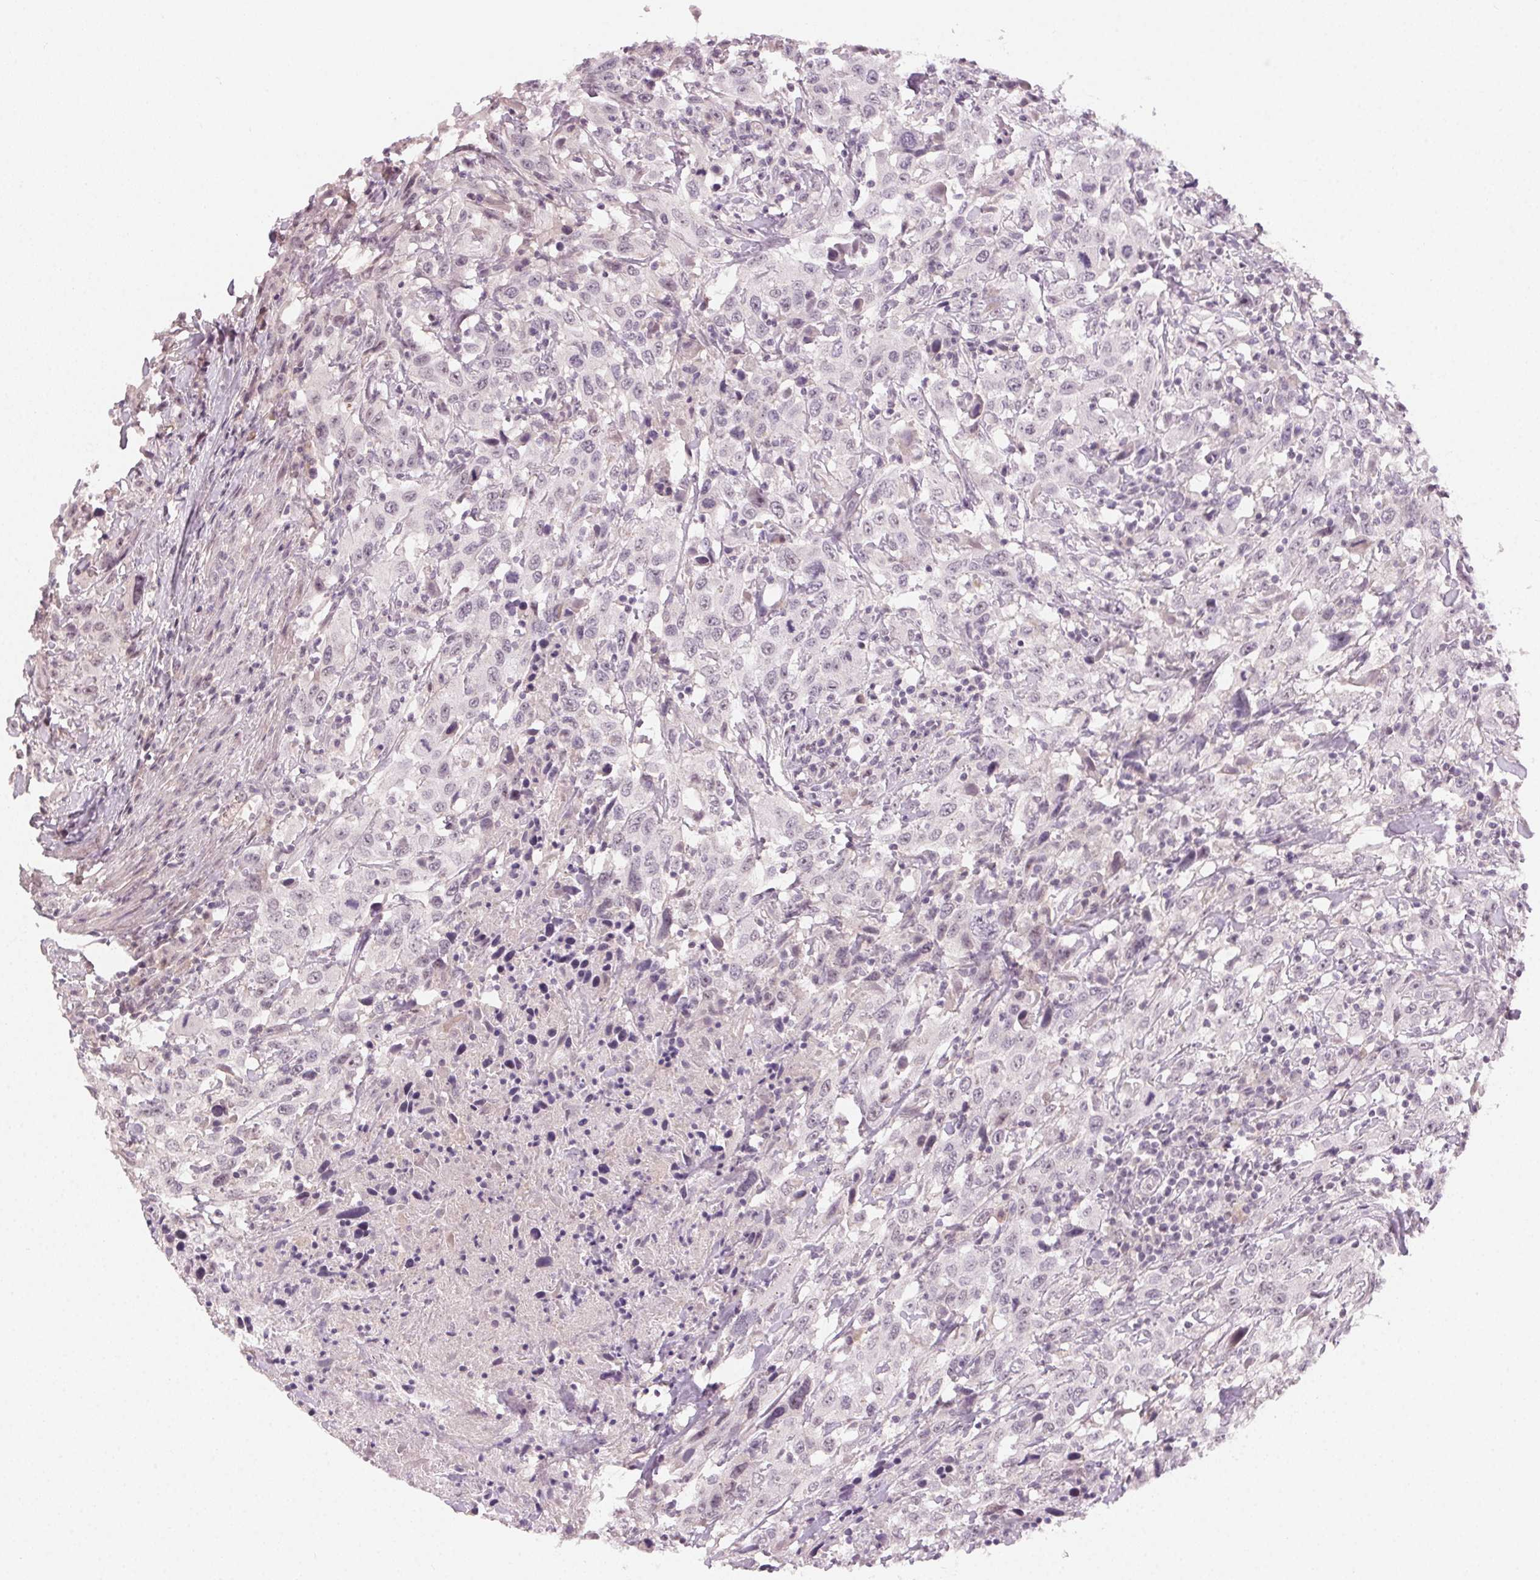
{"staining": {"intensity": "negative", "quantity": "none", "location": "none"}, "tissue": "urothelial cancer", "cell_type": "Tumor cells", "image_type": "cancer", "snomed": [{"axis": "morphology", "description": "Urothelial carcinoma, High grade"}, {"axis": "topography", "description": "Urinary bladder"}], "caption": "A high-resolution micrograph shows immunohistochemistry staining of high-grade urothelial carcinoma, which shows no significant staining in tumor cells.", "gene": "TUB", "patient": {"sex": "male", "age": 61}}